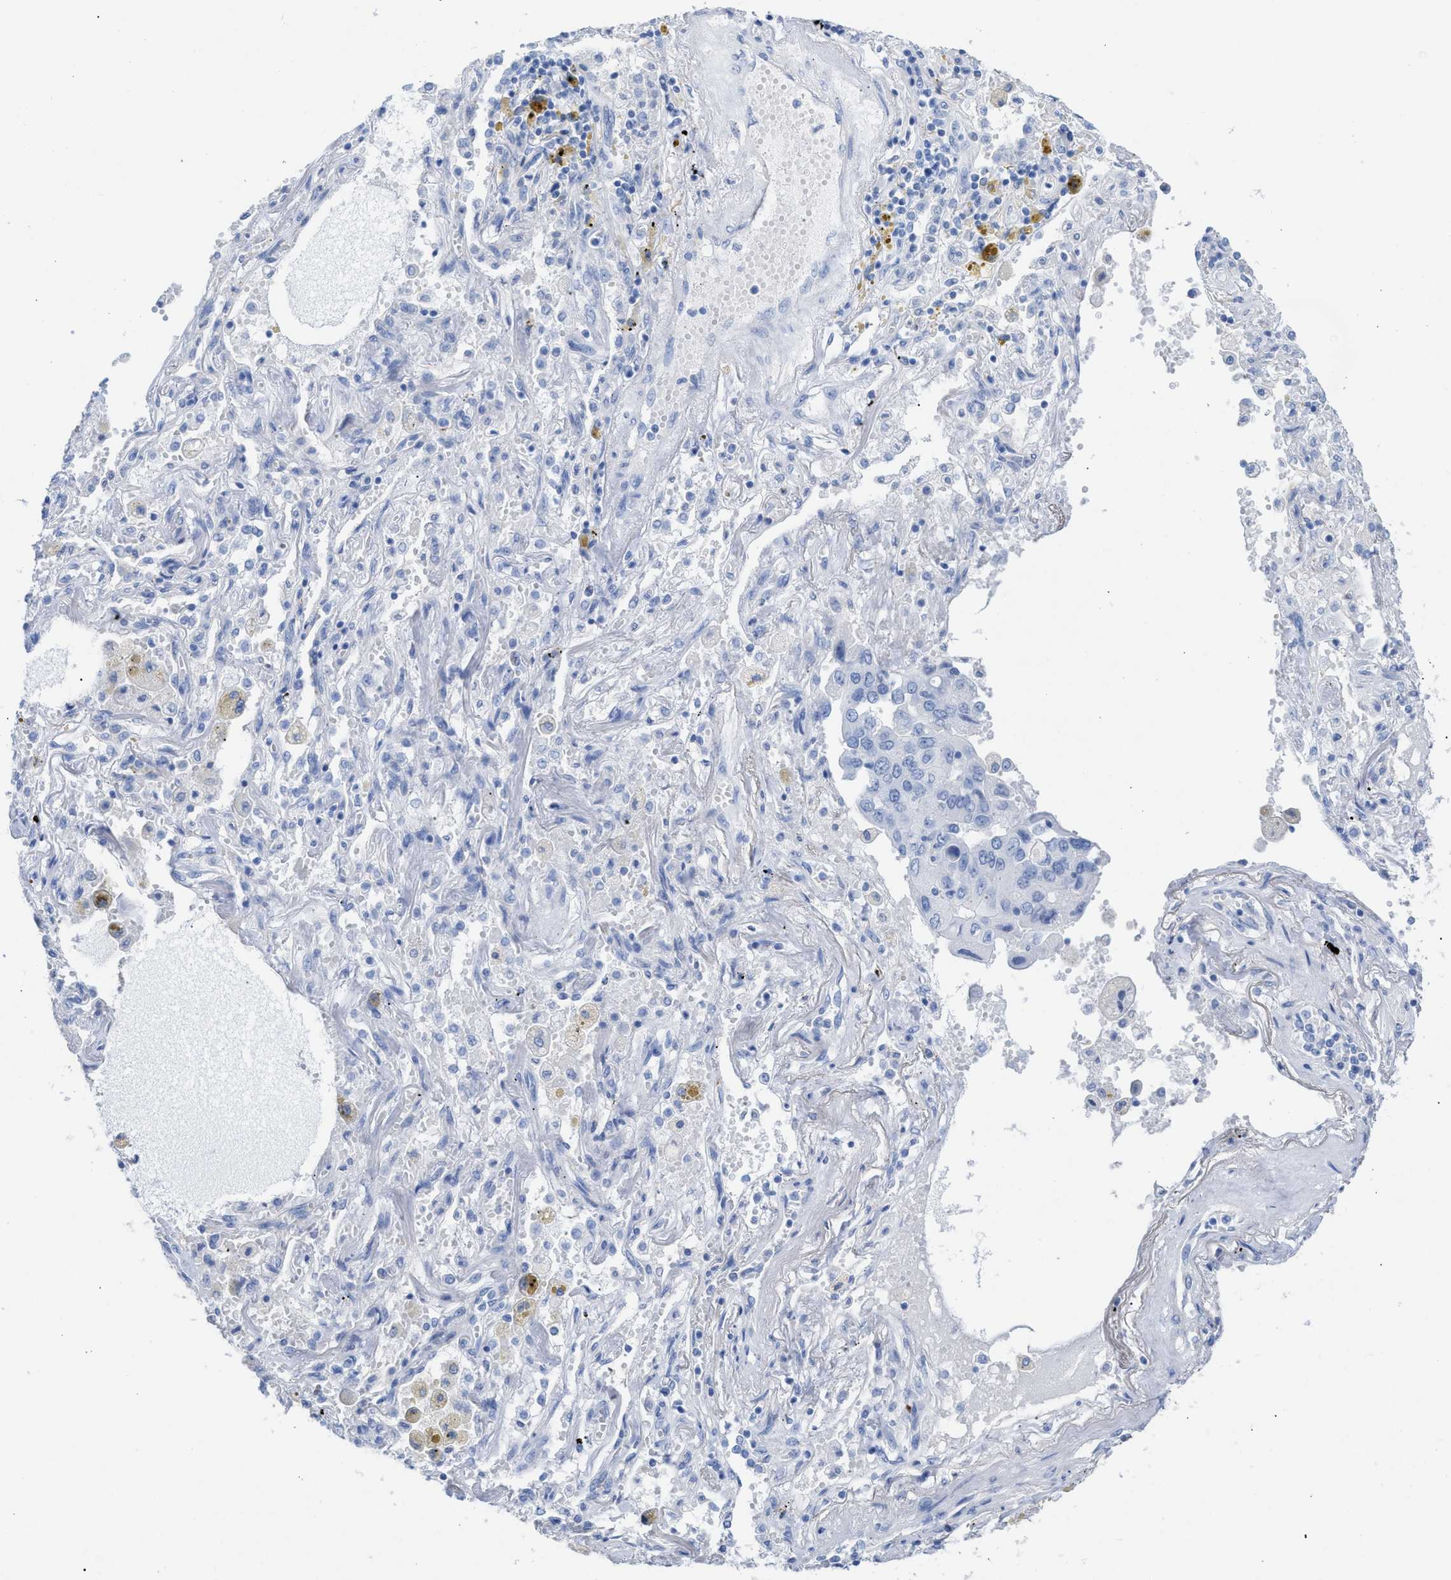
{"staining": {"intensity": "negative", "quantity": "none", "location": "none"}, "tissue": "lung cancer", "cell_type": "Tumor cells", "image_type": "cancer", "snomed": [{"axis": "morphology", "description": "Adenocarcinoma, NOS"}, {"axis": "topography", "description": "Lung"}], "caption": "High magnification brightfield microscopy of lung adenocarcinoma stained with DAB (brown) and counterstained with hematoxylin (blue): tumor cells show no significant positivity.", "gene": "CPA1", "patient": {"sex": "female", "age": 65}}